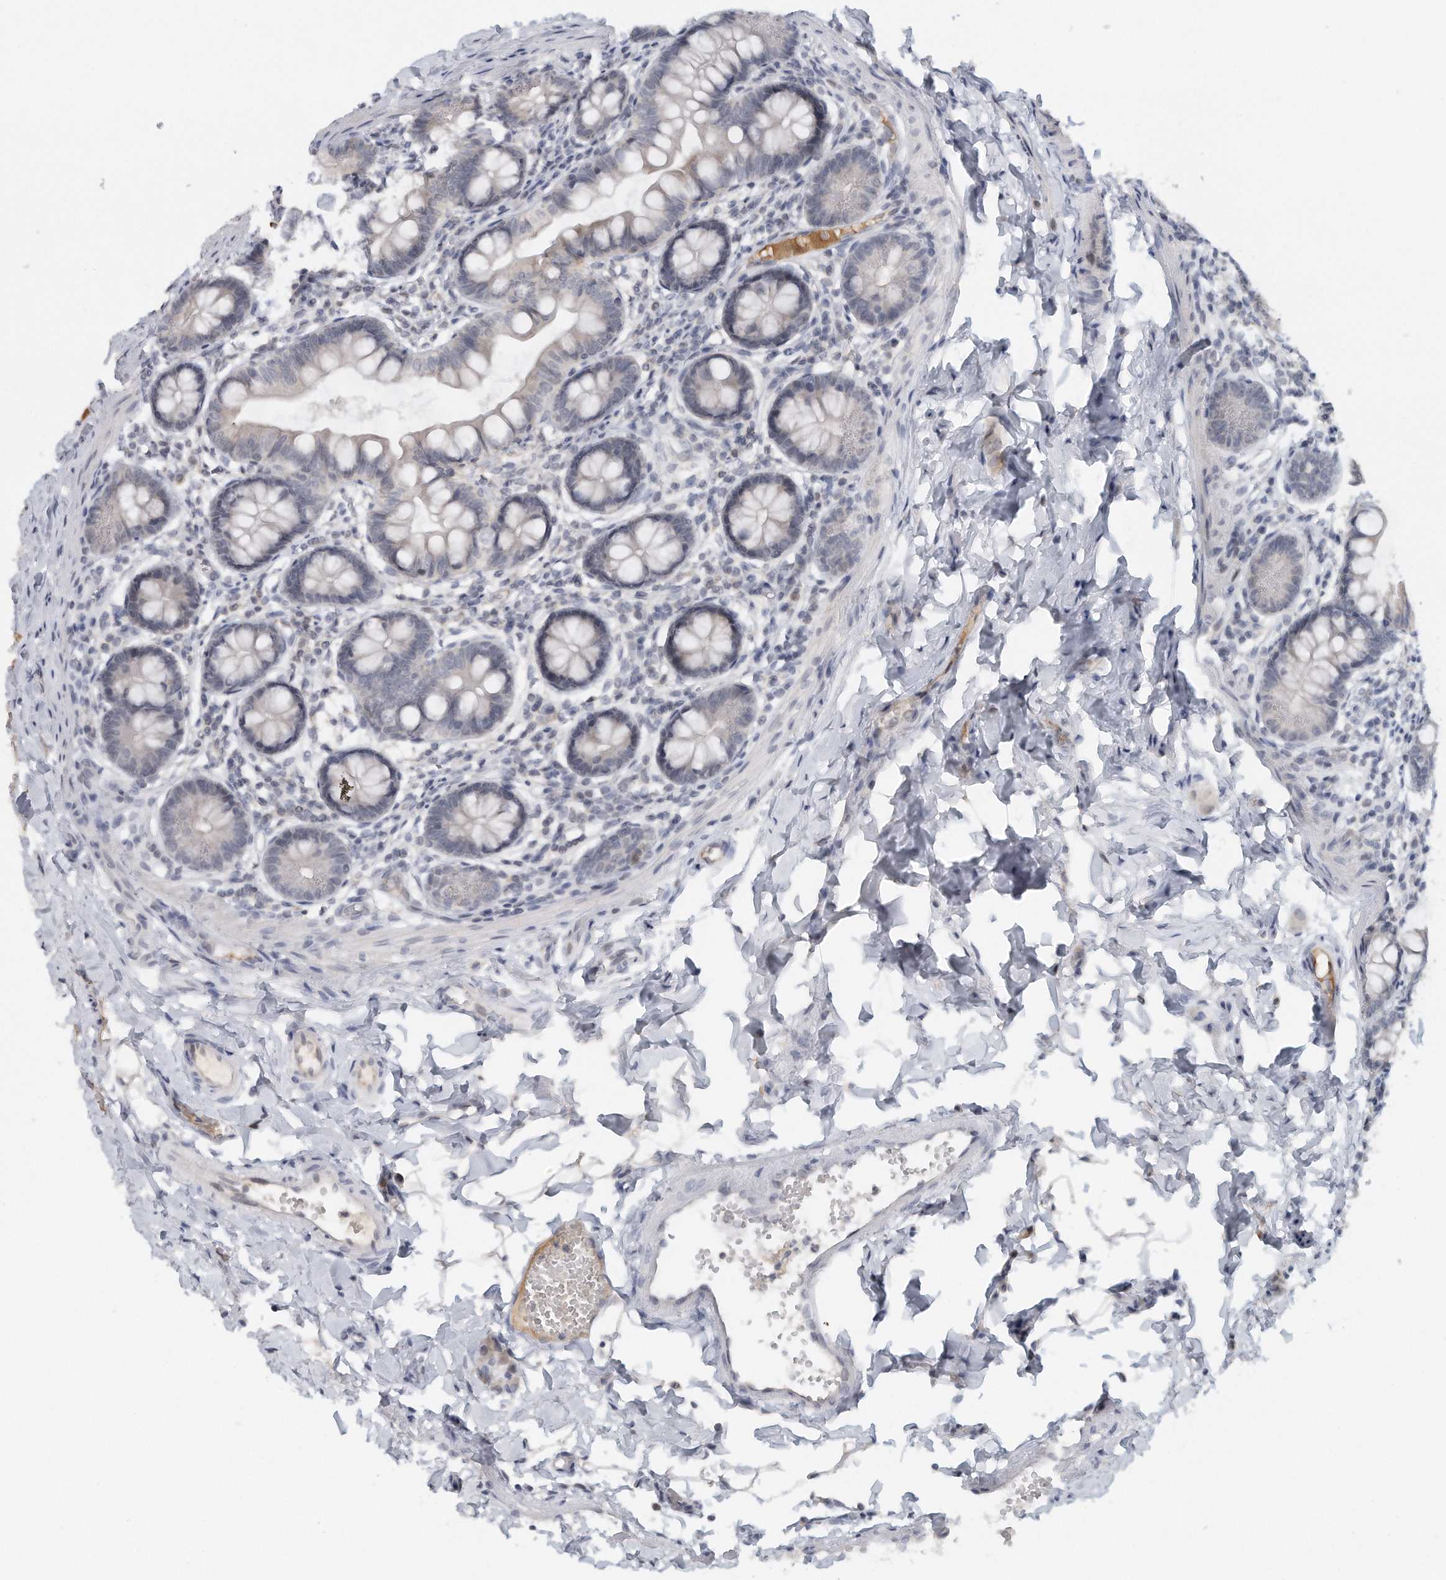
{"staining": {"intensity": "negative", "quantity": "none", "location": "none"}, "tissue": "small intestine", "cell_type": "Glandular cells", "image_type": "normal", "snomed": [{"axis": "morphology", "description": "Normal tissue, NOS"}, {"axis": "topography", "description": "Small intestine"}], "caption": "Image shows no significant protein expression in glandular cells of normal small intestine. The staining was performed using DAB (3,3'-diaminobenzidine) to visualize the protein expression in brown, while the nuclei were stained in blue with hematoxylin (Magnification: 20x).", "gene": "DDX43", "patient": {"sex": "male", "age": 7}}